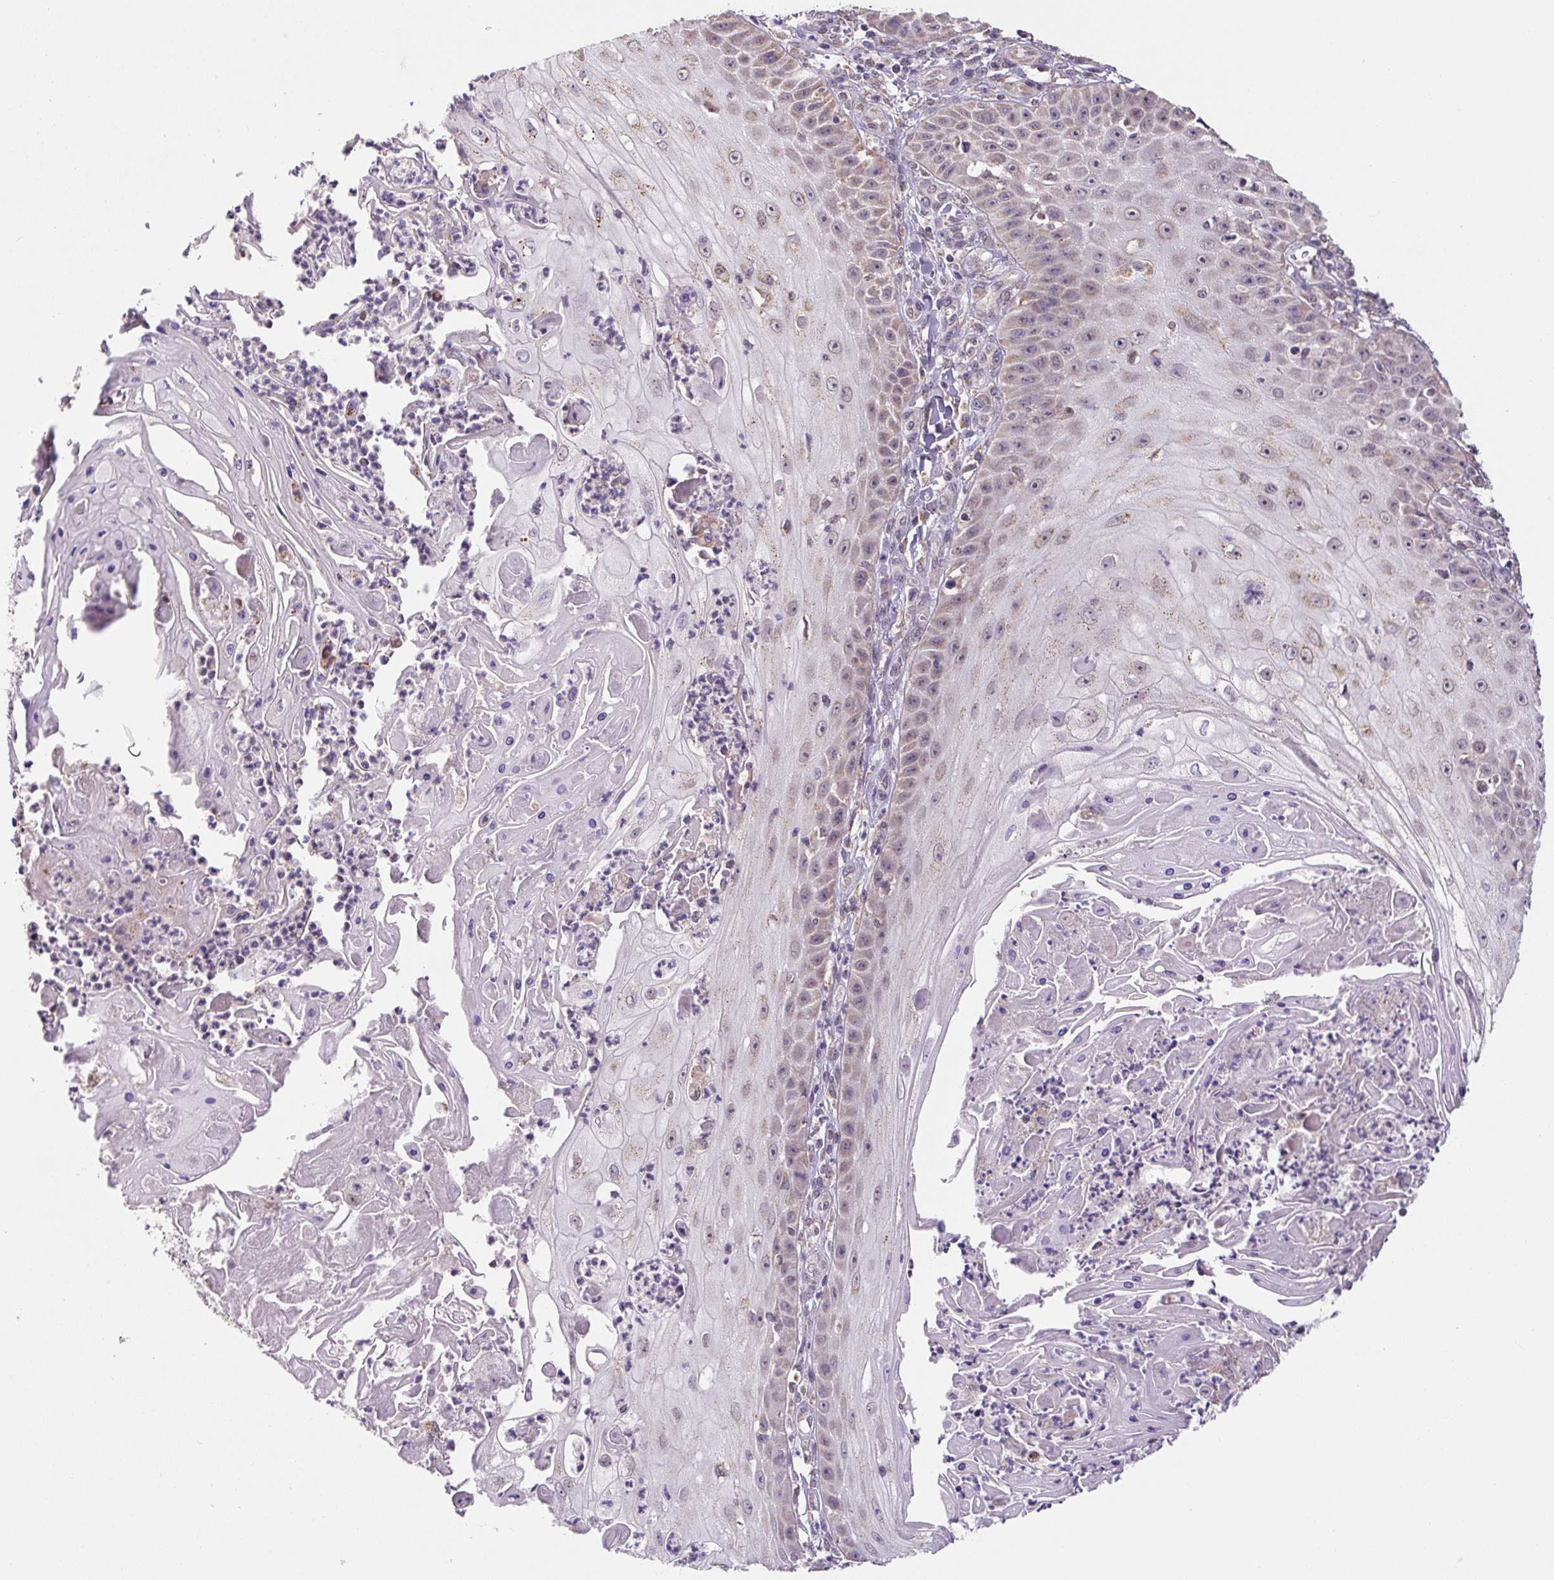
{"staining": {"intensity": "weak", "quantity": "25%-75%", "location": "cytoplasmic/membranous"}, "tissue": "skin cancer", "cell_type": "Tumor cells", "image_type": "cancer", "snomed": [{"axis": "morphology", "description": "Squamous cell carcinoma, NOS"}, {"axis": "topography", "description": "Skin"}], "caption": "An image of human skin cancer stained for a protein exhibits weak cytoplasmic/membranous brown staining in tumor cells.", "gene": "MFSD9", "patient": {"sex": "male", "age": 70}}